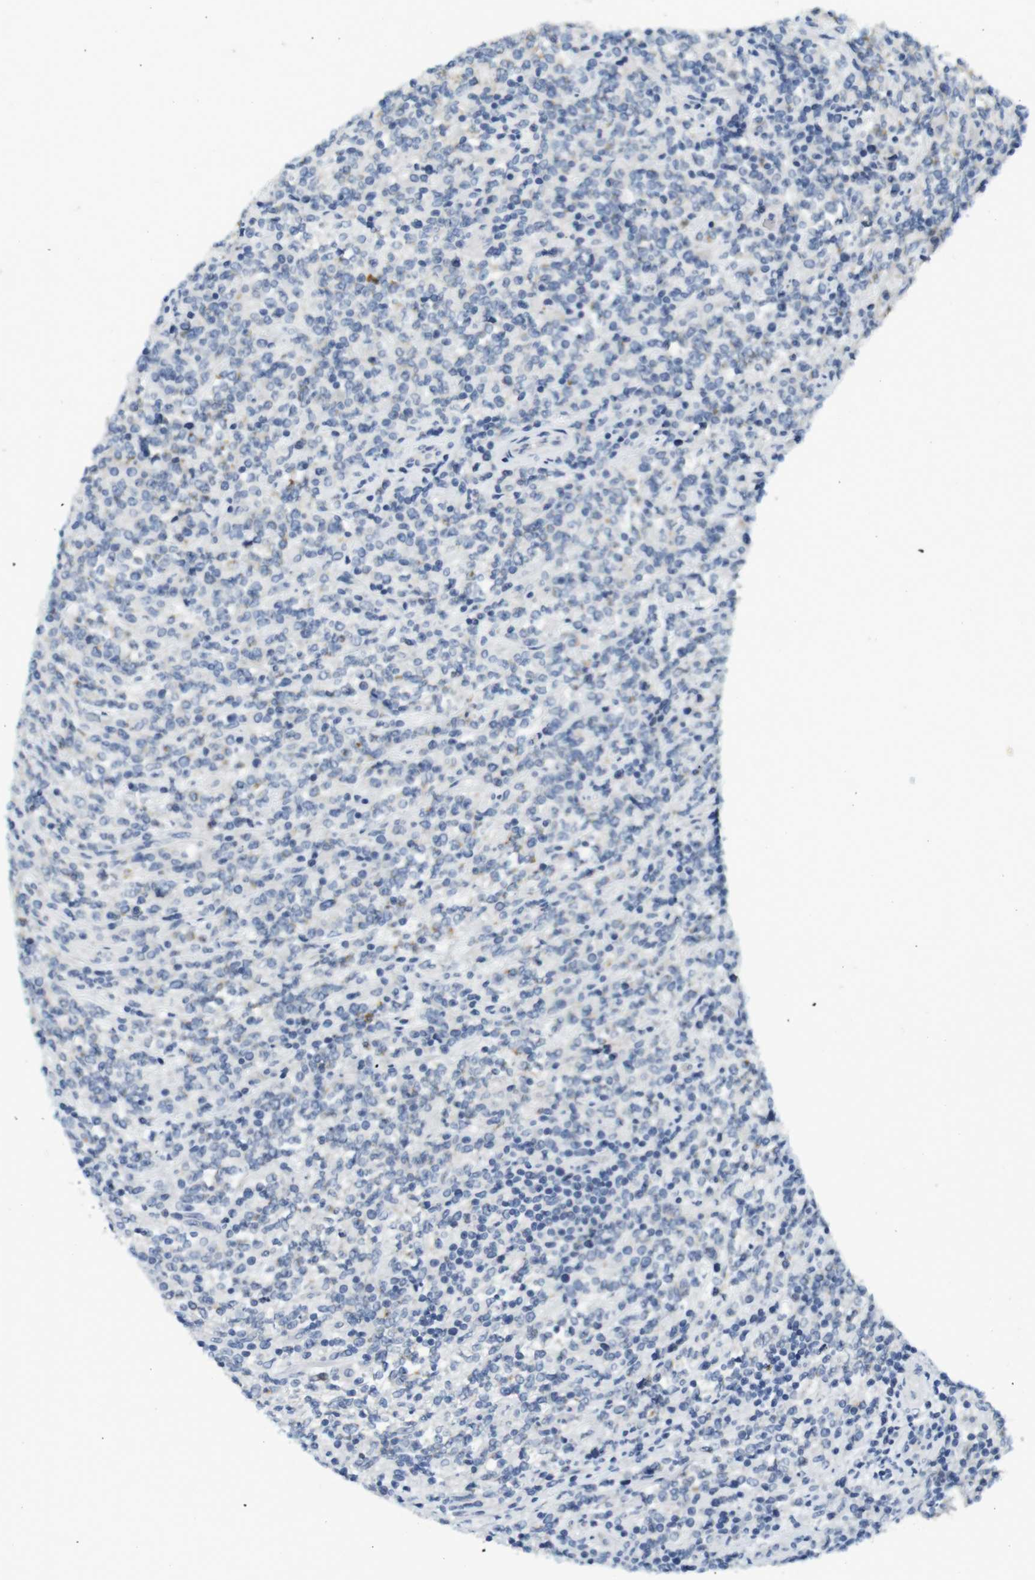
{"staining": {"intensity": "negative", "quantity": "none", "location": "none"}, "tissue": "lymphoma", "cell_type": "Tumor cells", "image_type": "cancer", "snomed": [{"axis": "morphology", "description": "Malignant lymphoma, non-Hodgkin's type, High grade"}, {"axis": "topography", "description": "Soft tissue"}], "caption": "Immunohistochemistry of lymphoma exhibits no expression in tumor cells.", "gene": "LRRK2", "patient": {"sex": "male", "age": 18}}